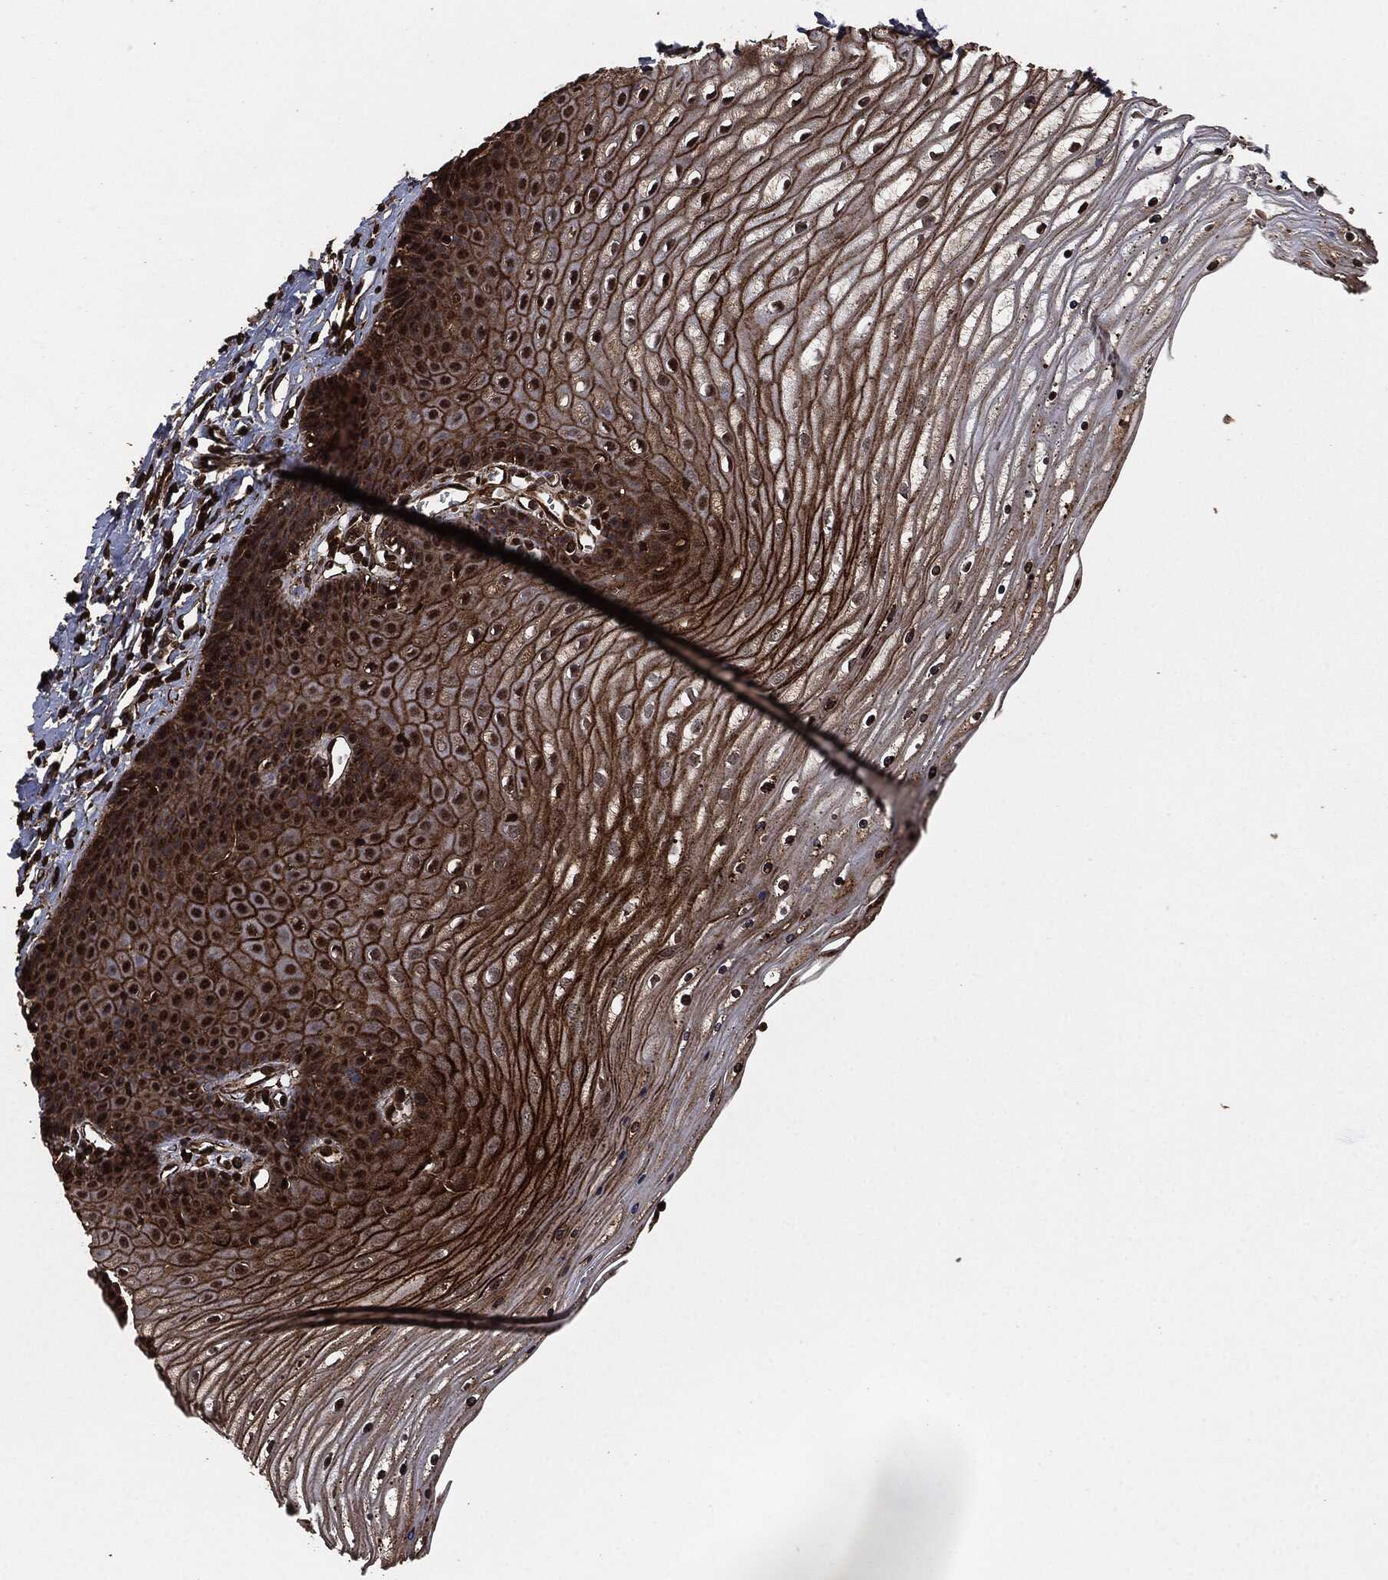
{"staining": {"intensity": "strong", "quantity": ">75%", "location": "cytoplasmic/membranous,nuclear"}, "tissue": "cervix", "cell_type": "Glandular cells", "image_type": "normal", "snomed": [{"axis": "morphology", "description": "Normal tissue, NOS"}, {"axis": "topography", "description": "Cervix"}], "caption": "This micrograph displays benign cervix stained with immunohistochemistry to label a protein in brown. The cytoplasmic/membranous,nuclear of glandular cells show strong positivity for the protein. Nuclei are counter-stained blue.", "gene": "HRAS", "patient": {"sex": "female", "age": 35}}